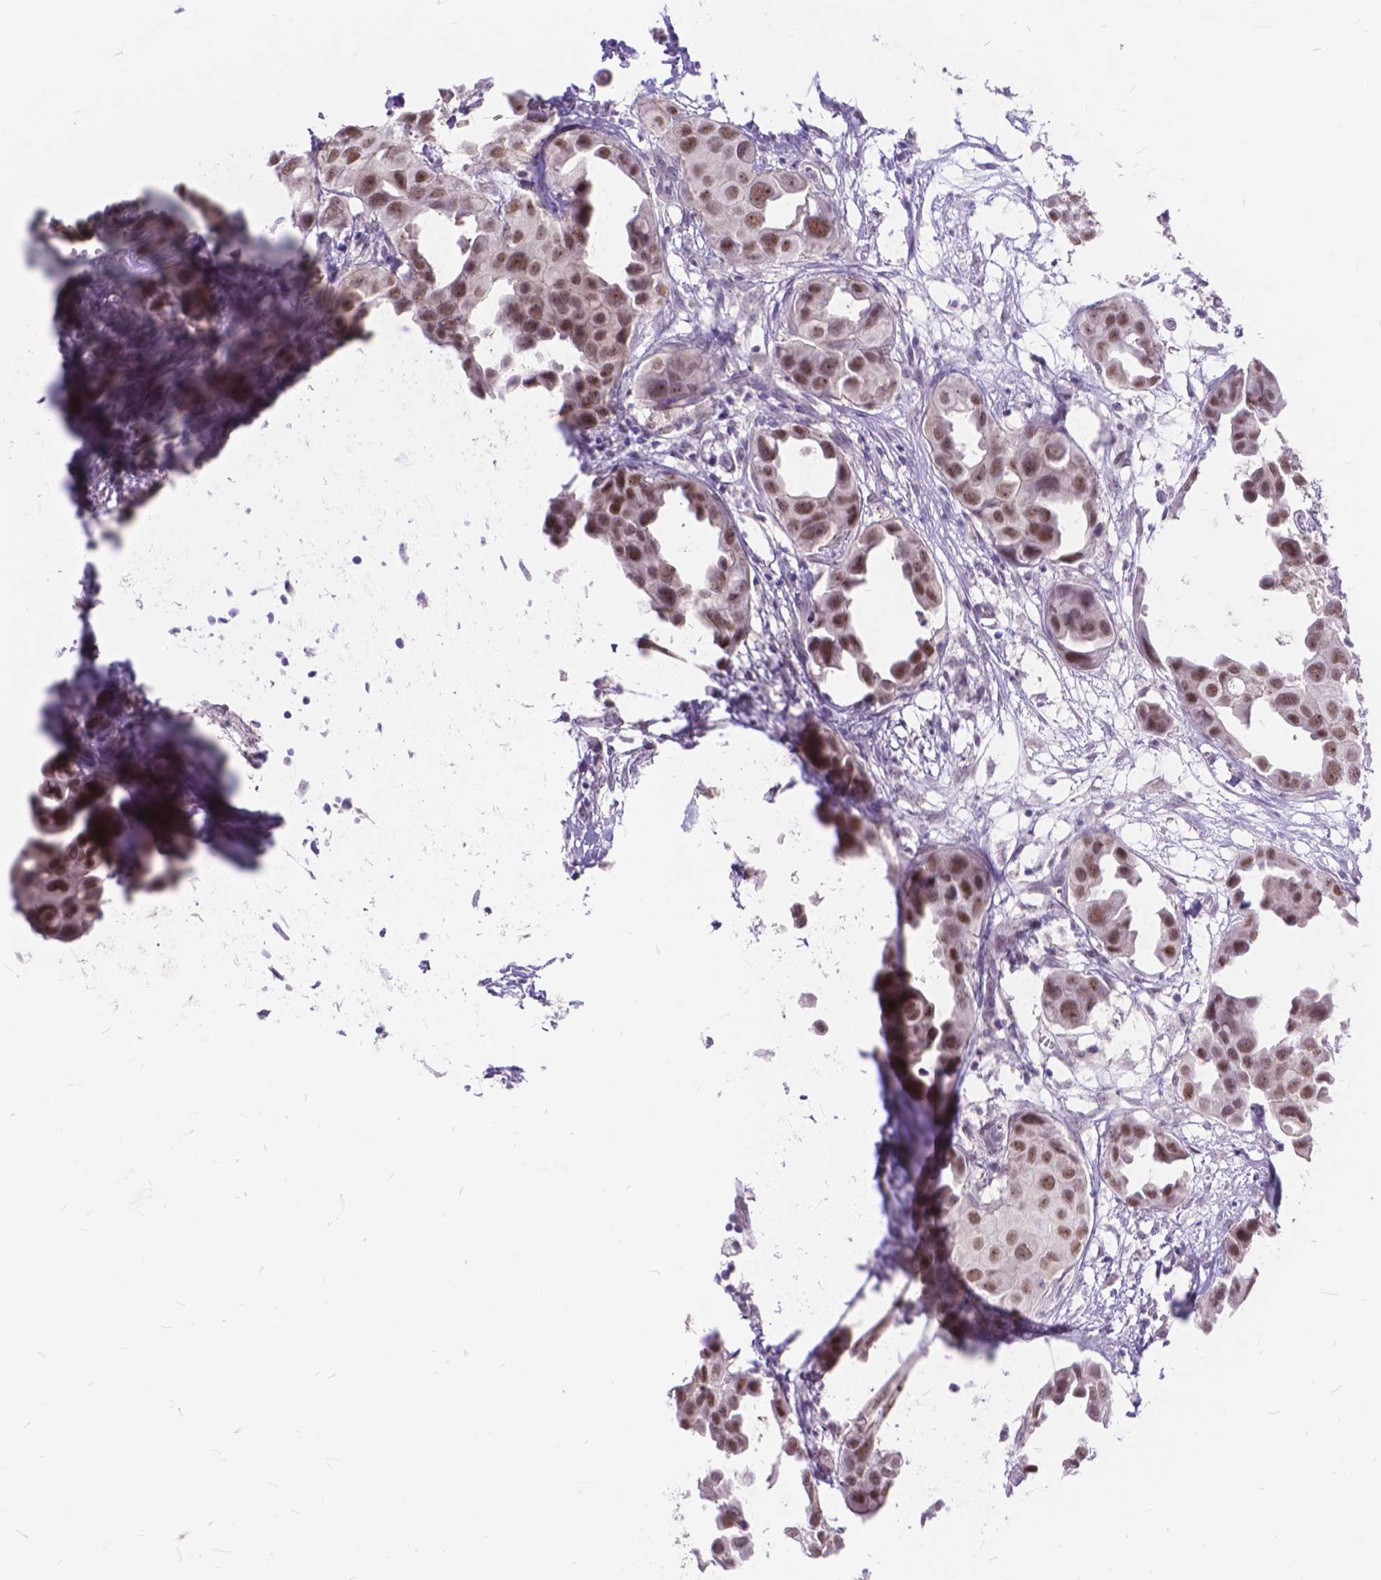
{"staining": {"intensity": "moderate", "quantity": ">75%", "location": "nuclear"}, "tissue": "breast cancer", "cell_type": "Tumor cells", "image_type": "cancer", "snomed": [{"axis": "morphology", "description": "Duct carcinoma"}, {"axis": "topography", "description": "Breast"}], "caption": "Protein analysis of infiltrating ductal carcinoma (breast) tissue exhibits moderate nuclear positivity in about >75% of tumor cells.", "gene": "MAN2C1", "patient": {"sex": "female", "age": 38}}